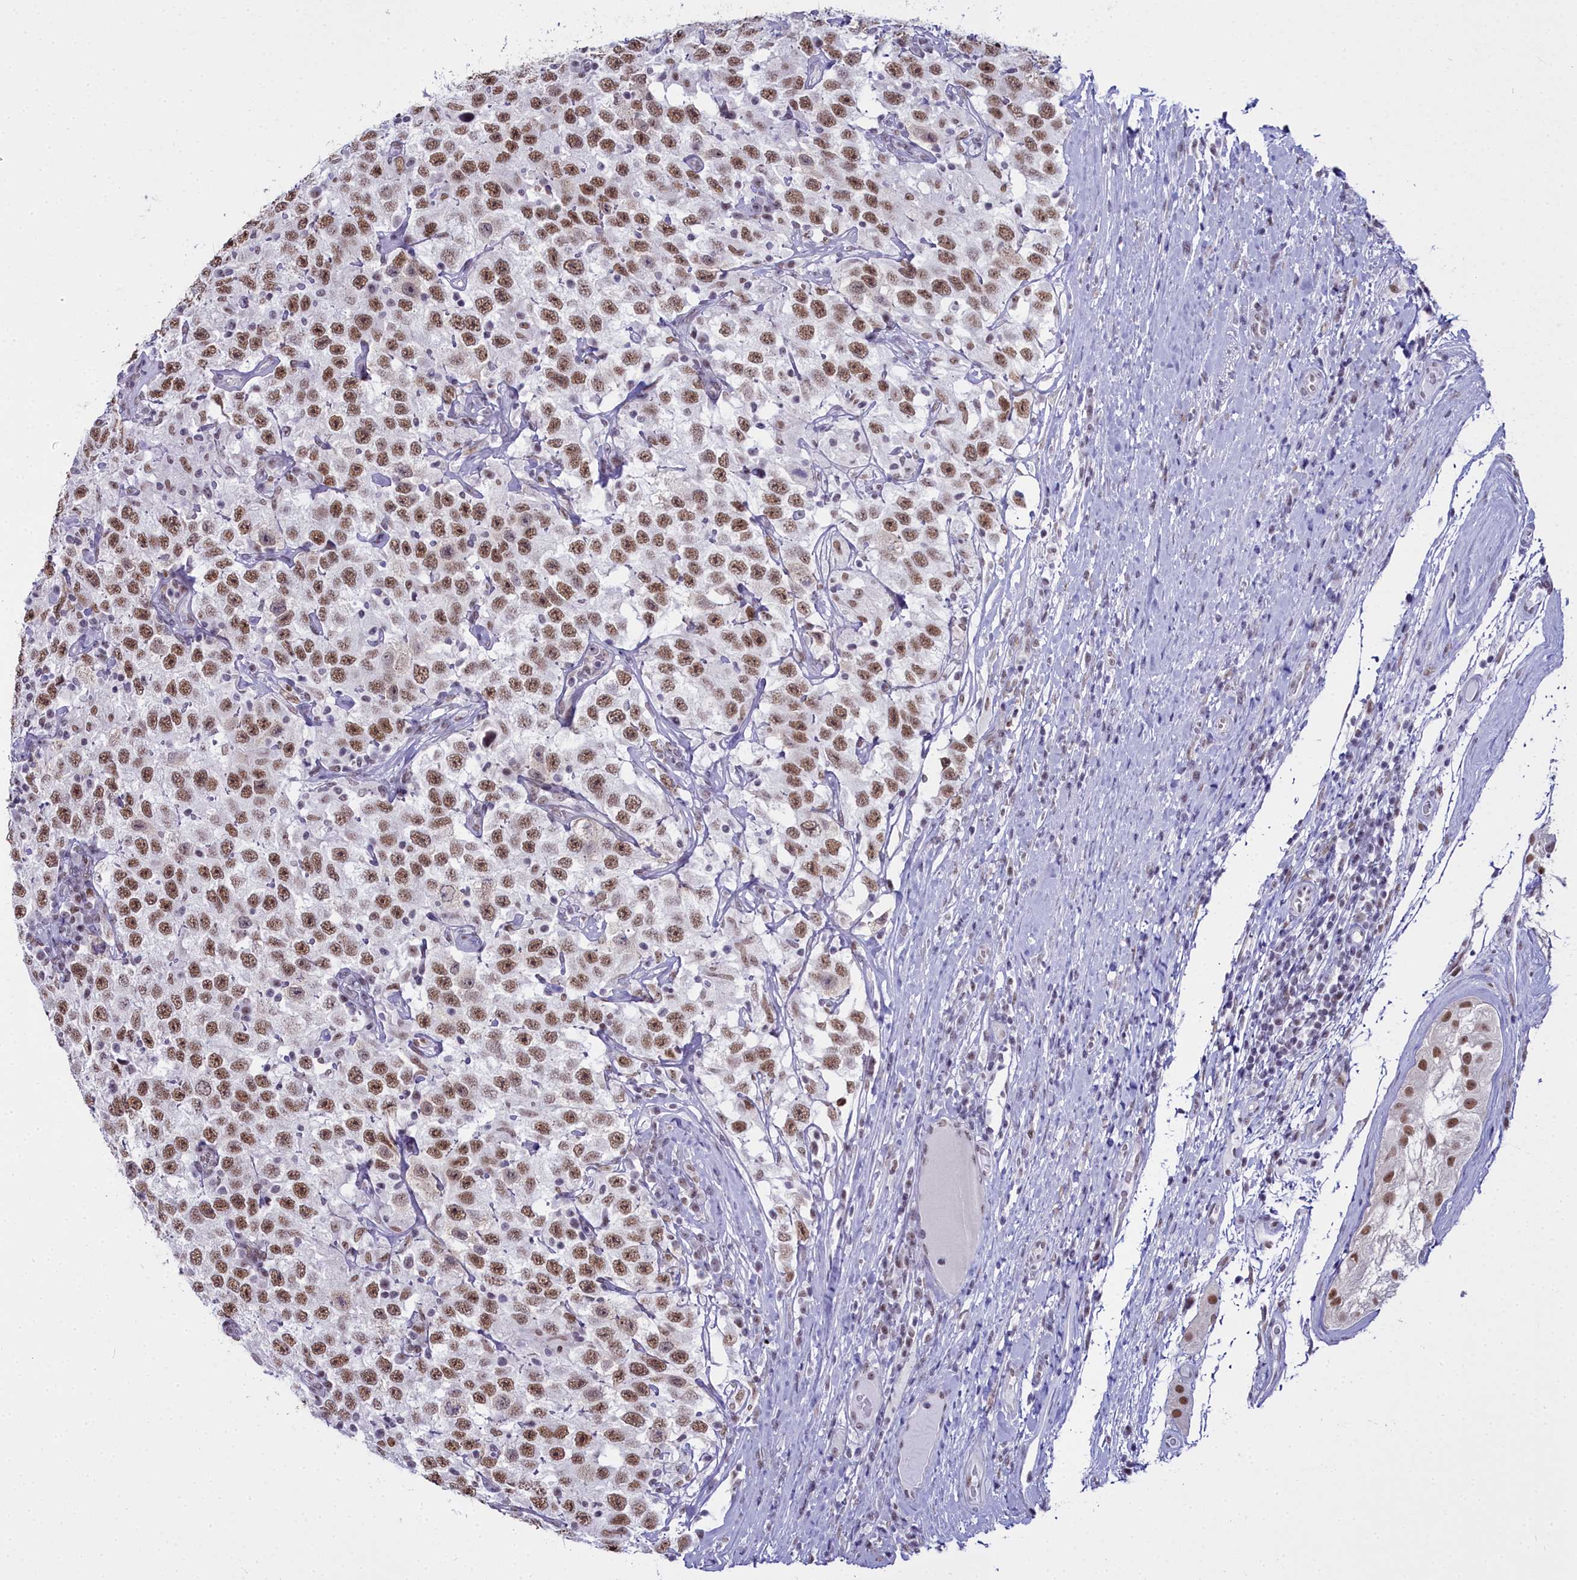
{"staining": {"intensity": "moderate", "quantity": ">75%", "location": "nuclear"}, "tissue": "testis cancer", "cell_type": "Tumor cells", "image_type": "cancer", "snomed": [{"axis": "morphology", "description": "Seminoma, NOS"}, {"axis": "topography", "description": "Testis"}], "caption": "Immunohistochemical staining of testis seminoma reveals medium levels of moderate nuclear expression in about >75% of tumor cells.", "gene": "RBM12", "patient": {"sex": "male", "age": 41}}